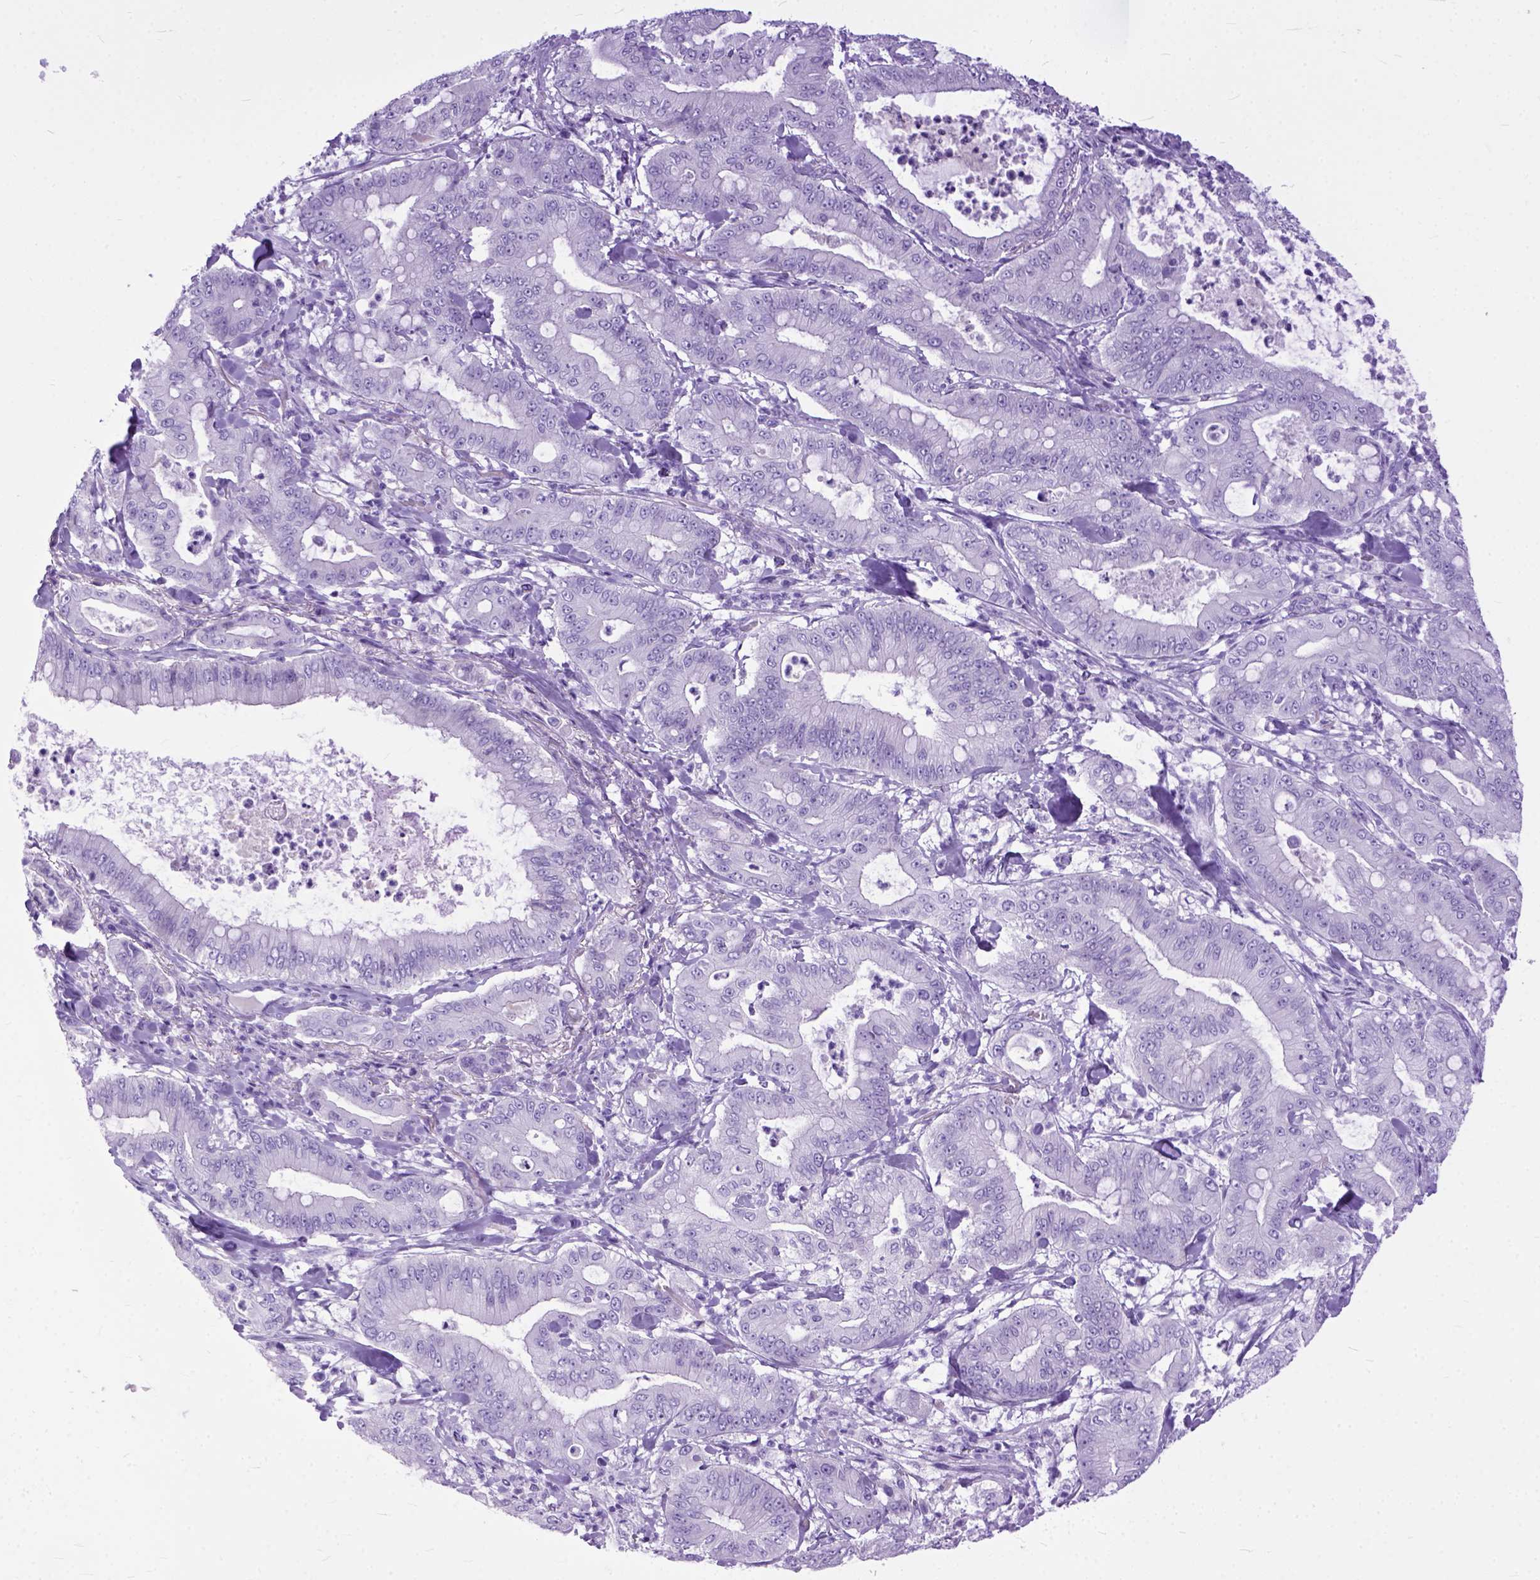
{"staining": {"intensity": "negative", "quantity": "none", "location": "none"}, "tissue": "pancreatic cancer", "cell_type": "Tumor cells", "image_type": "cancer", "snomed": [{"axis": "morphology", "description": "Adenocarcinoma, NOS"}, {"axis": "topography", "description": "Pancreas"}], "caption": "DAB immunohistochemical staining of pancreatic adenocarcinoma exhibits no significant staining in tumor cells.", "gene": "GNGT1", "patient": {"sex": "male", "age": 71}}